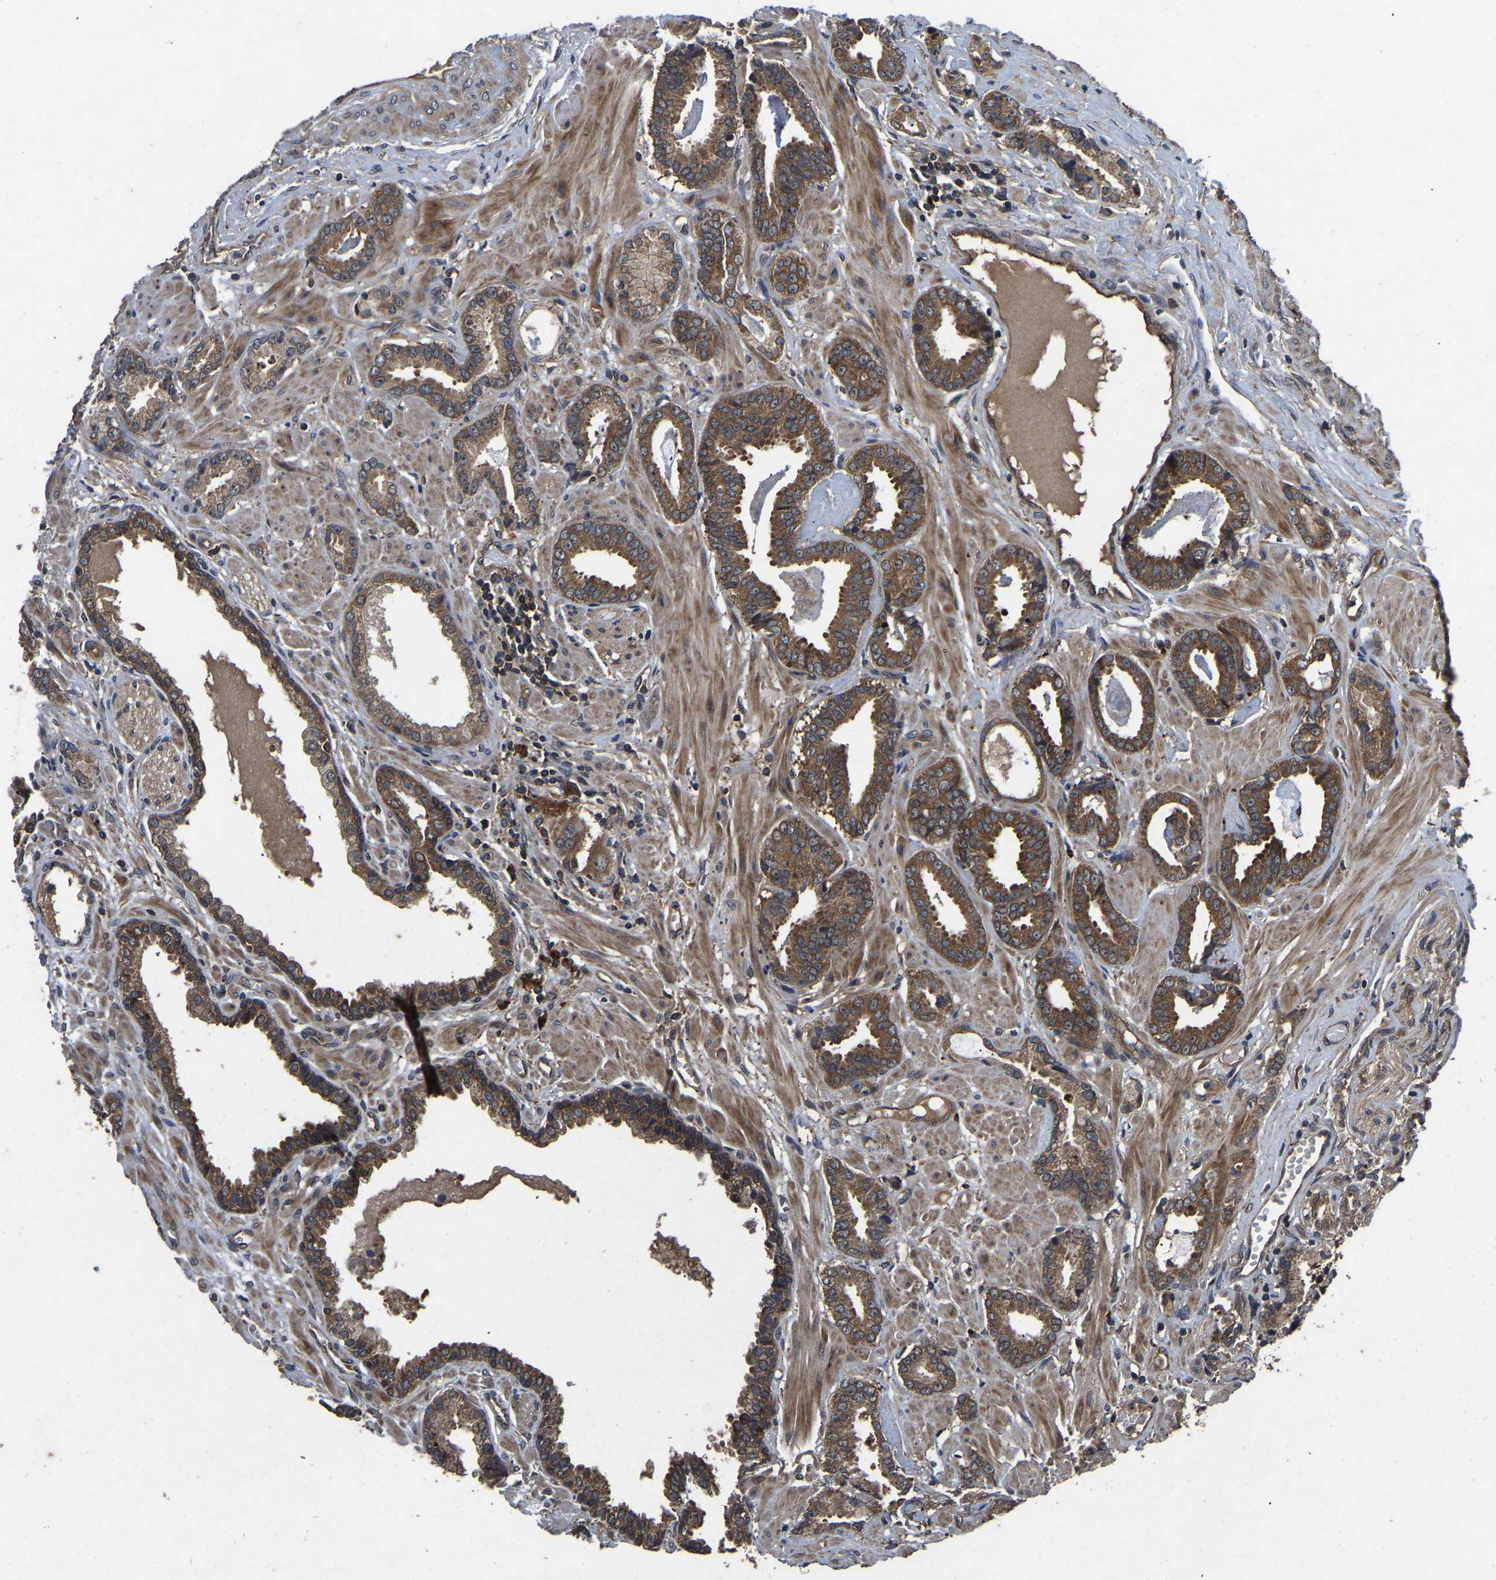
{"staining": {"intensity": "moderate", "quantity": ">75%", "location": "cytoplasmic/membranous"}, "tissue": "prostate cancer", "cell_type": "Tumor cells", "image_type": "cancer", "snomed": [{"axis": "morphology", "description": "Adenocarcinoma, Low grade"}, {"axis": "topography", "description": "Prostate"}], "caption": "Prostate cancer was stained to show a protein in brown. There is medium levels of moderate cytoplasmic/membranous positivity in about >75% of tumor cells.", "gene": "CRYZL1", "patient": {"sex": "male", "age": 53}}